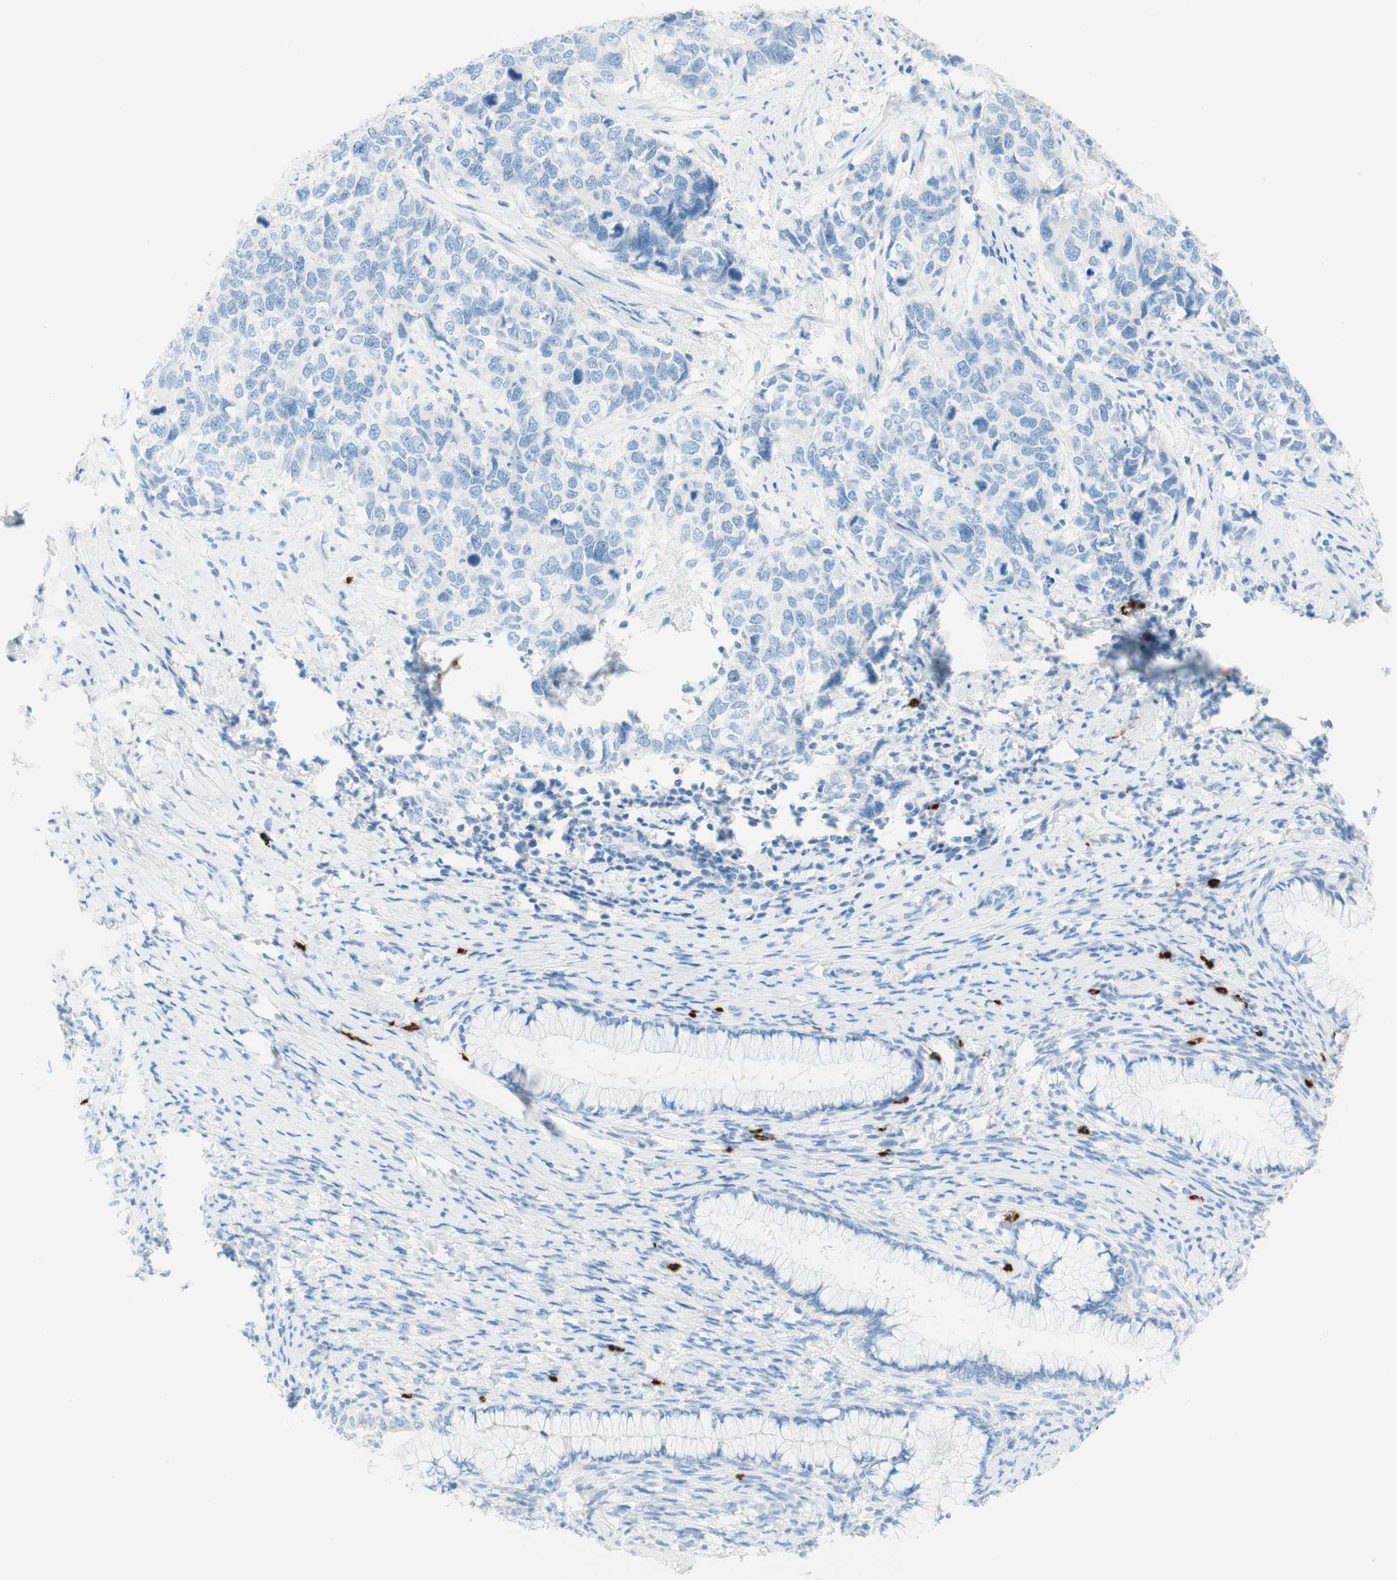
{"staining": {"intensity": "negative", "quantity": "none", "location": "none"}, "tissue": "cervical cancer", "cell_type": "Tumor cells", "image_type": "cancer", "snomed": [{"axis": "morphology", "description": "Squamous cell carcinoma, NOS"}, {"axis": "topography", "description": "Cervix"}], "caption": "This is a histopathology image of immunohistochemistry (IHC) staining of cervical cancer (squamous cell carcinoma), which shows no positivity in tumor cells.", "gene": "CEACAM1", "patient": {"sex": "female", "age": 63}}